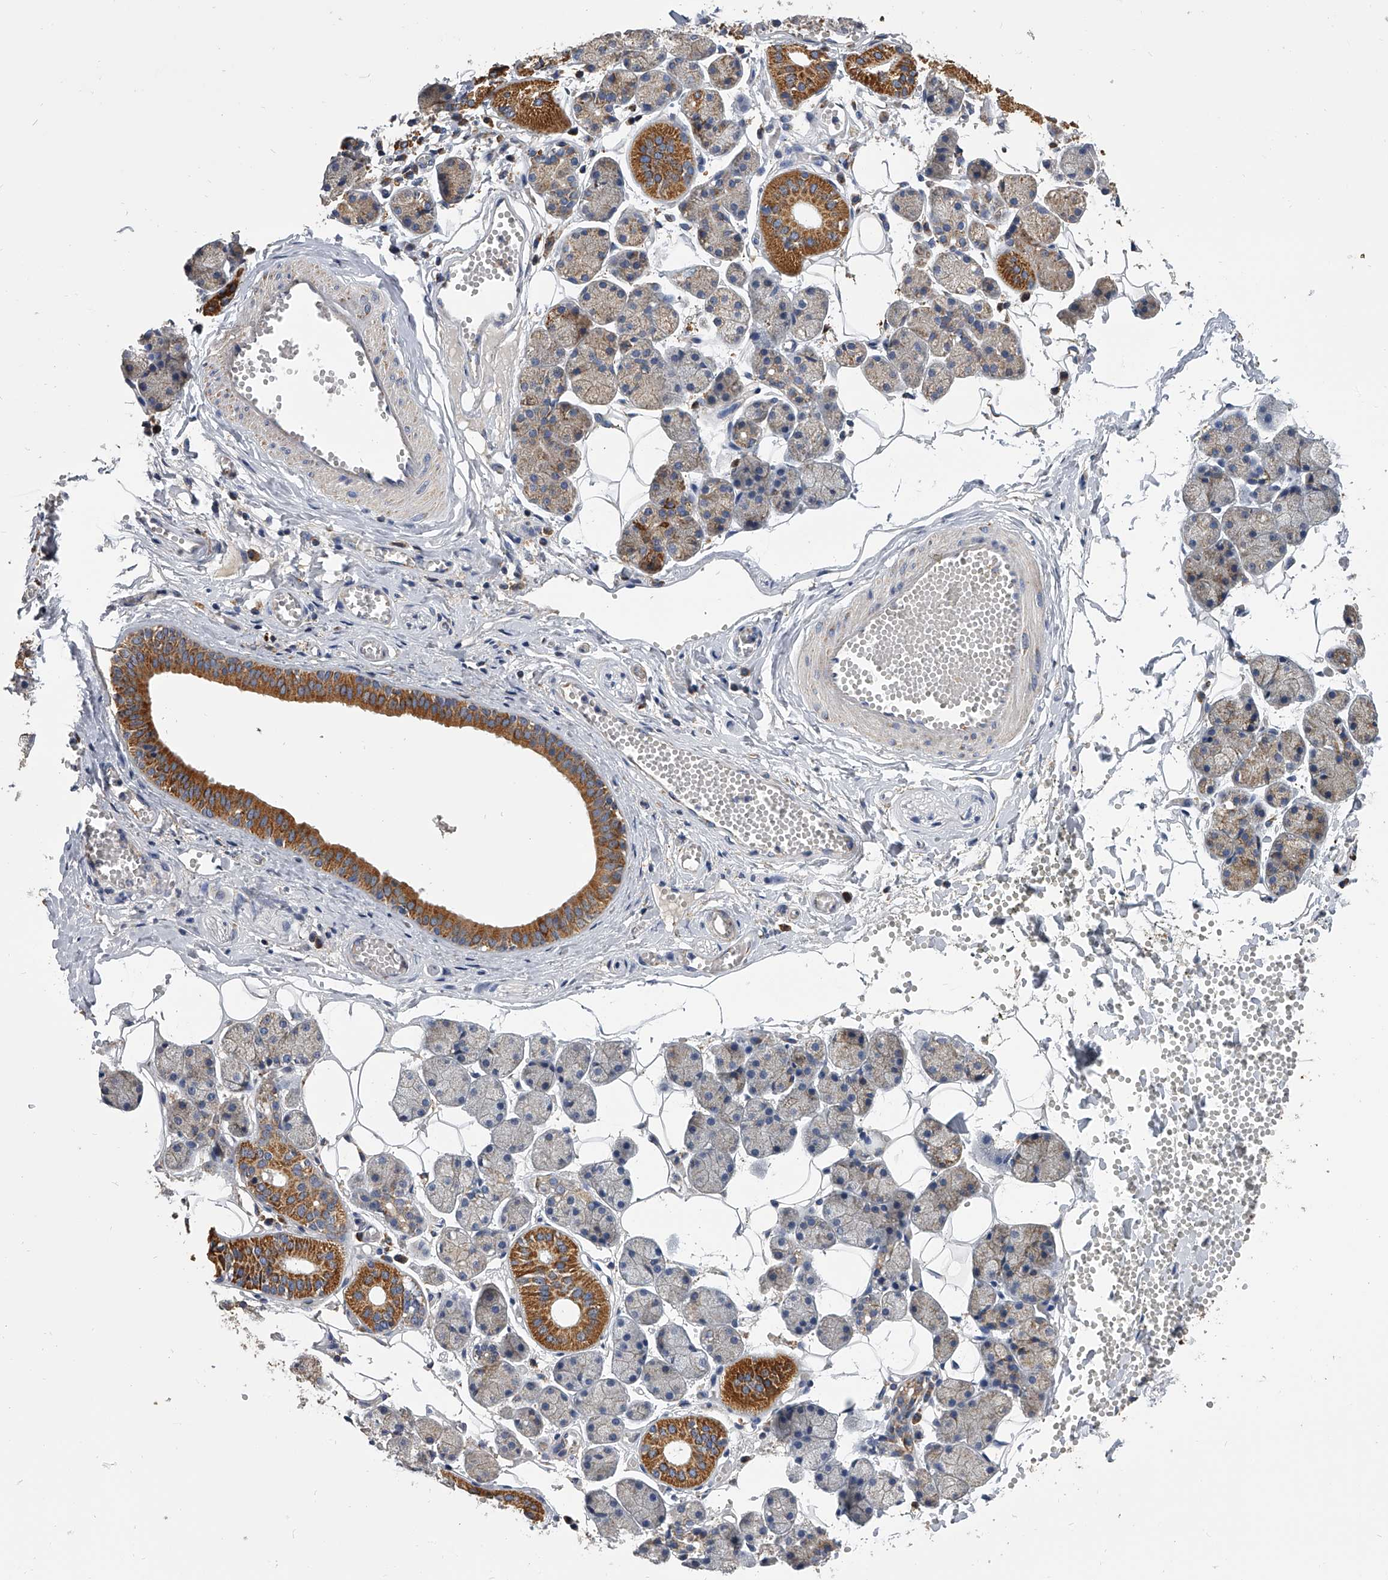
{"staining": {"intensity": "strong", "quantity": "<25%", "location": "cytoplasmic/membranous"}, "tissue": "salivary gland", "cell_type": "Glandular cells", "image_type": "normal", "snomed": [{"axis": "morphology", "description": "Normal tissue, NOS"}, {"axis": "topography", "description": "Salivary gland"}], "caption": "Strong cytoplasmic/membranous staining is identified in about <25% of glandular cells in normal salivary gland.", "gene": "MRPL28", "patient": {"sex": "female", "age": 33}}